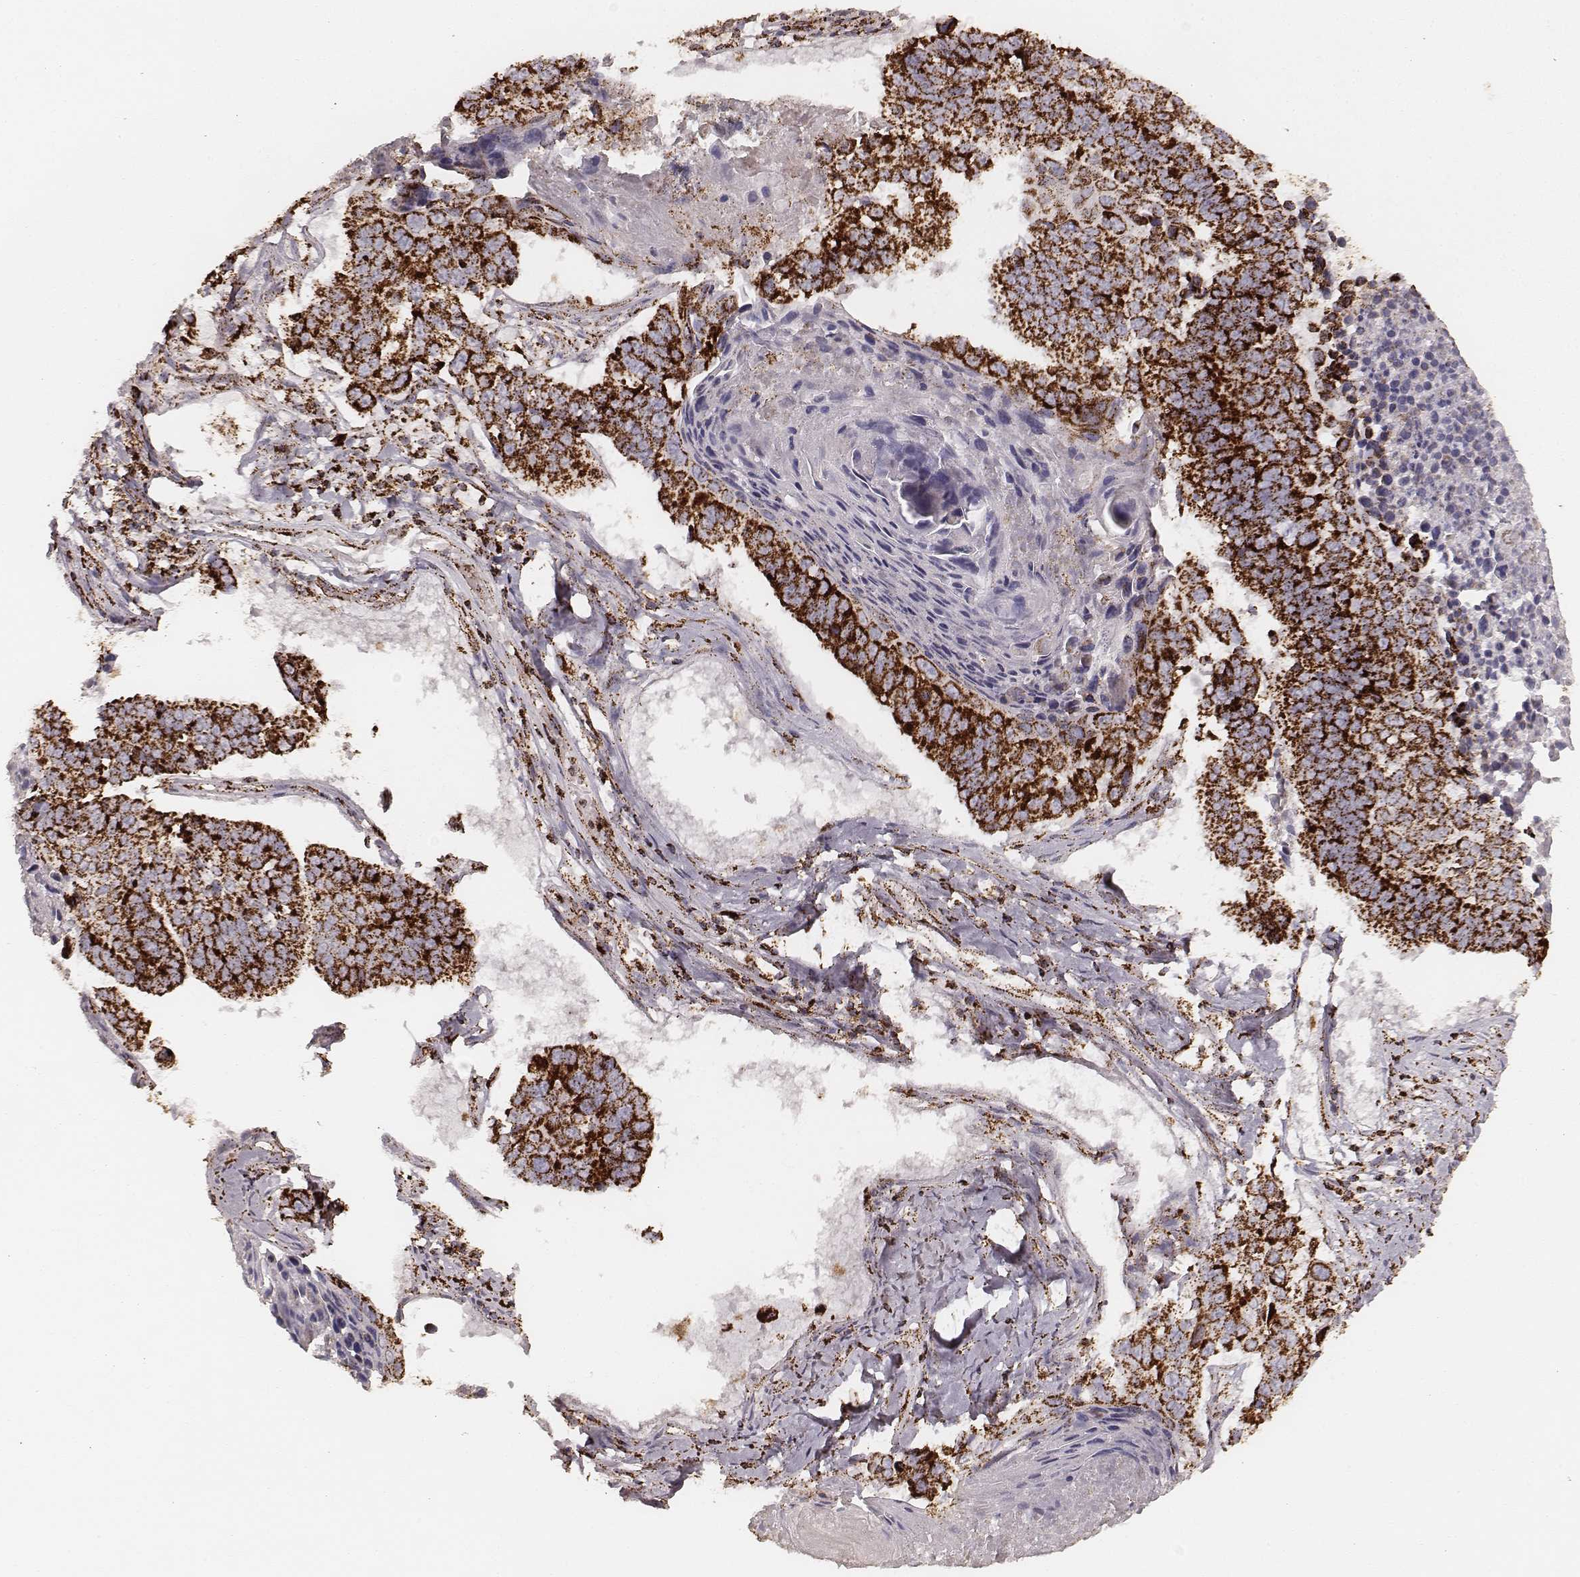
{"staining": {"intensity": "strong", "quantity": ">75%", "location": "cytoplasmic/membranous"}, "tissue": "lung cancer", "cell_type": "Tumor cells", "image_type": "cancer", "snomed": [{"axis": "morphology", "description": "Squamous cell carcinoma, NOS"}, {"axis": "topography", "description": "Lung"}], "caption": "Immunohistochemistry histopathology image of human lung cancer (squamous cell carcinoma) stained for a protein (brown), which shows high levels of strong cytoplasmic/membranous staining in about >75% of tumor cells.", "gene": "CS", "patient": {"sex": "male", "age": 73}}